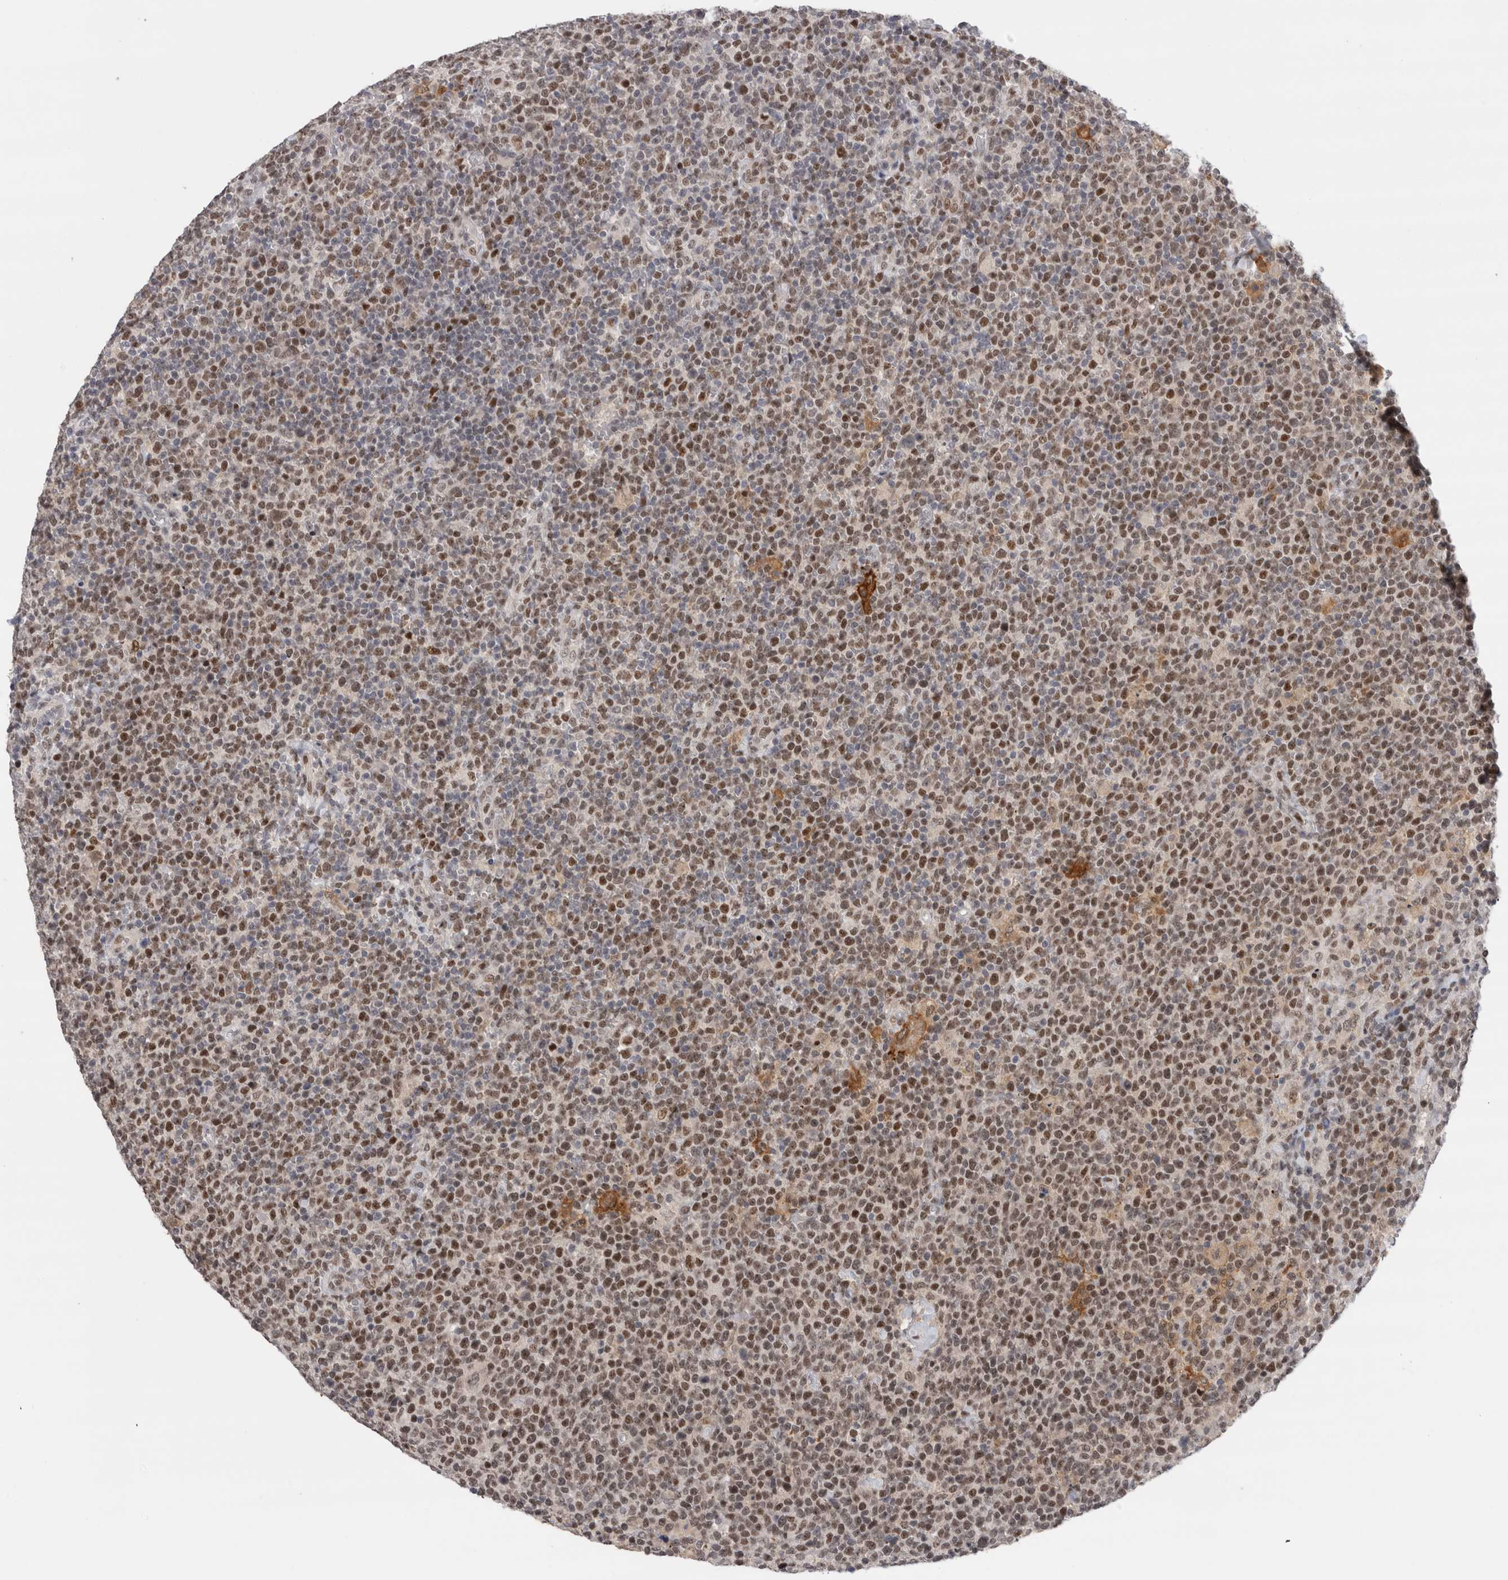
{"staining": {"intensity": "moderate", "quantity": ">75%", "location": "nuclear"}, "tissue": "lymphoma", "cell_type": "Tumor cells", "image_type": "cancer", "snomed": [{"axis": "morphology", "description": "Malignant lymphoma, non-Hodgkin's type, High grade"}, {"axis": "topography", "description": "Lymph node"}], "caption": "Brown immunohistochemical staining in lymphoma exhibits moderate nuclear positivity in approximately >75% of tumor cells.", "gene": "ZNF521", "patient": {"sex": "male", "age": 61}}